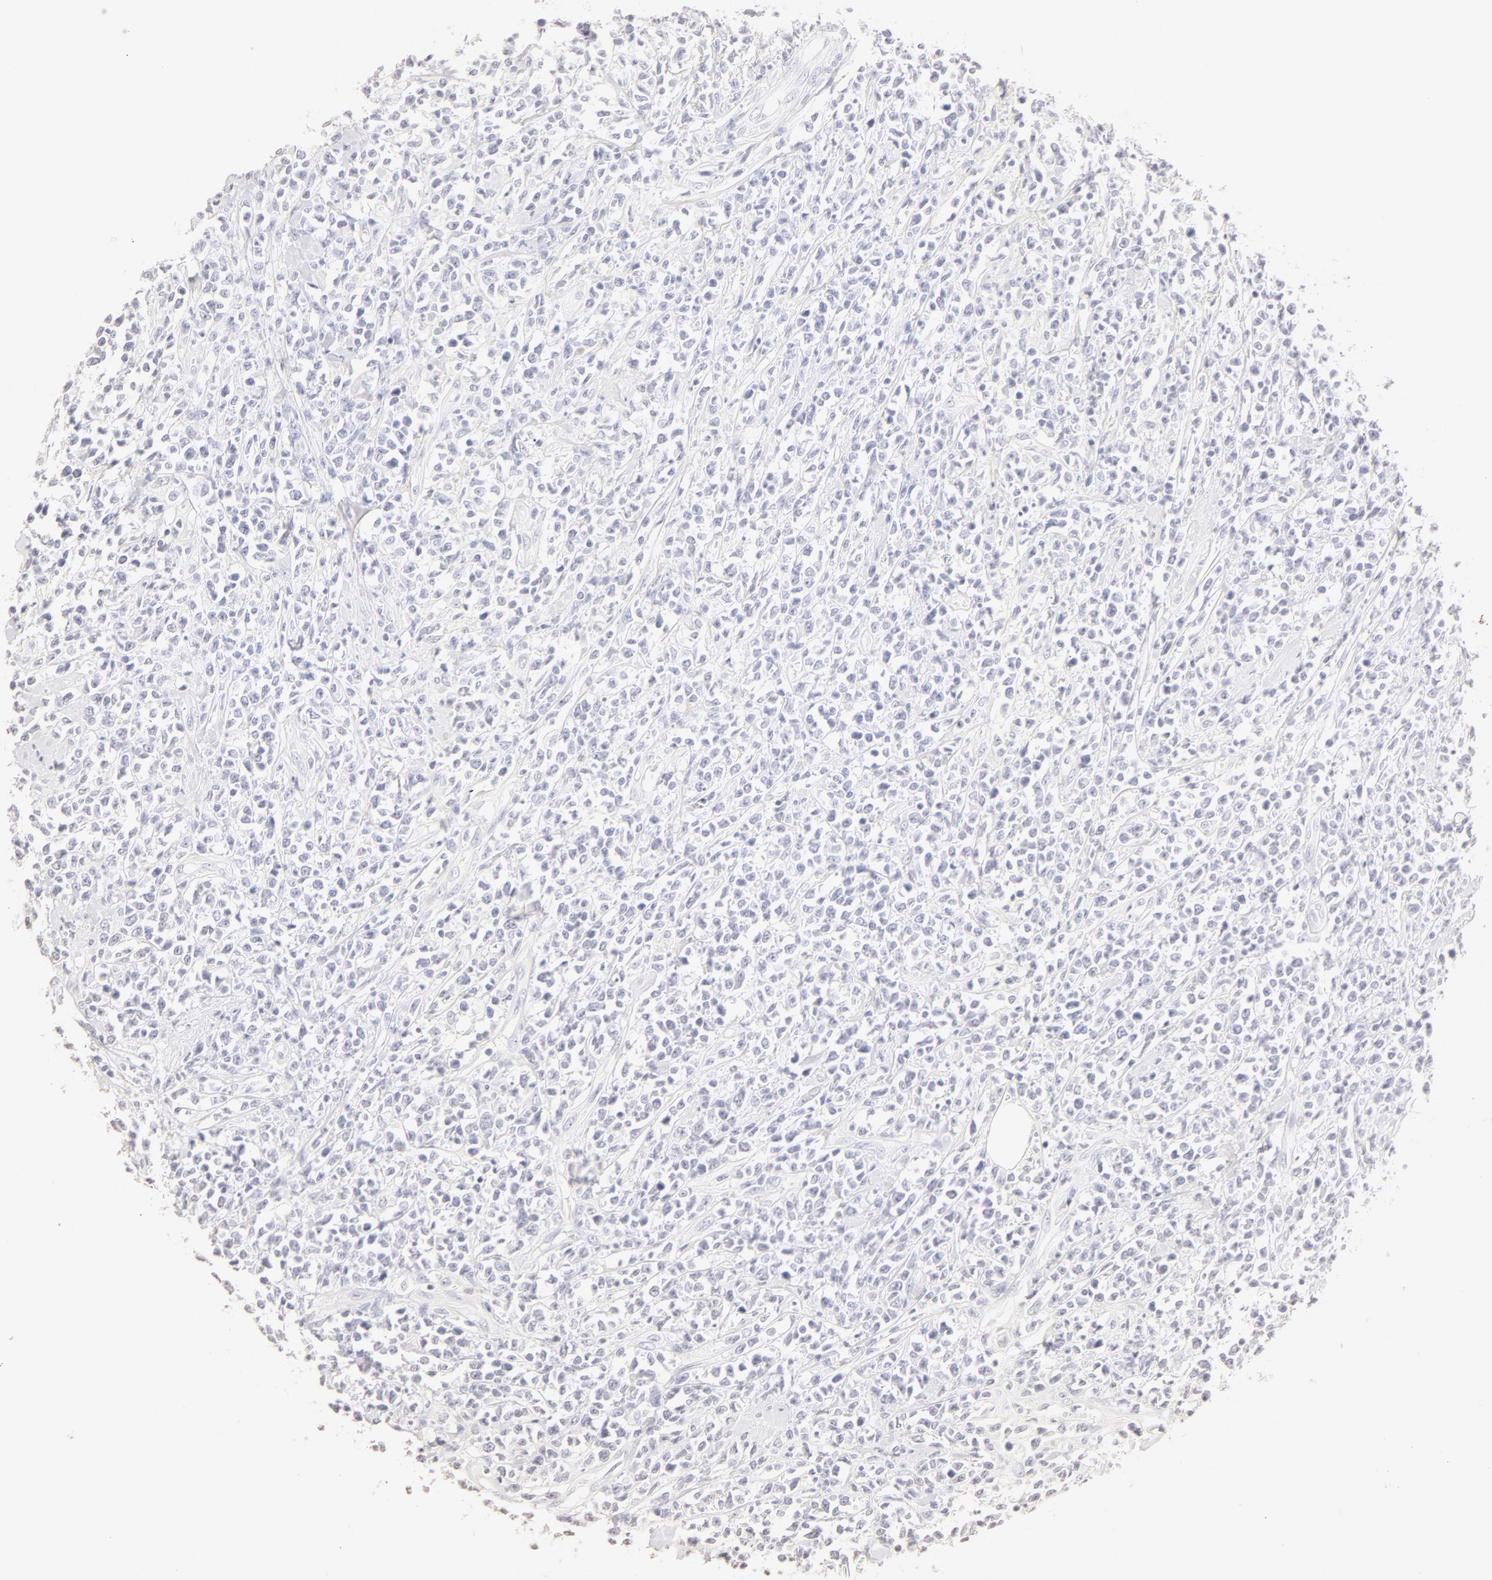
{"staining": {"intensity": "negative", "quantity": "none", "location": "none"}, "tissue": "lymphoma", "cell_type": "Tumor cells", "image_type": "cancer", "snomed": [{"axis": "morphology", "description": "Malignant lymphoma, non-Hodgkin's type, High grade"}, {"axis": "topography", "description": "Colon"}], "caption": "Tumor cells show no significant expression in lymphoma.", "gene": "LGALS7B", "patient": {"sex": "male", "age": 82}}